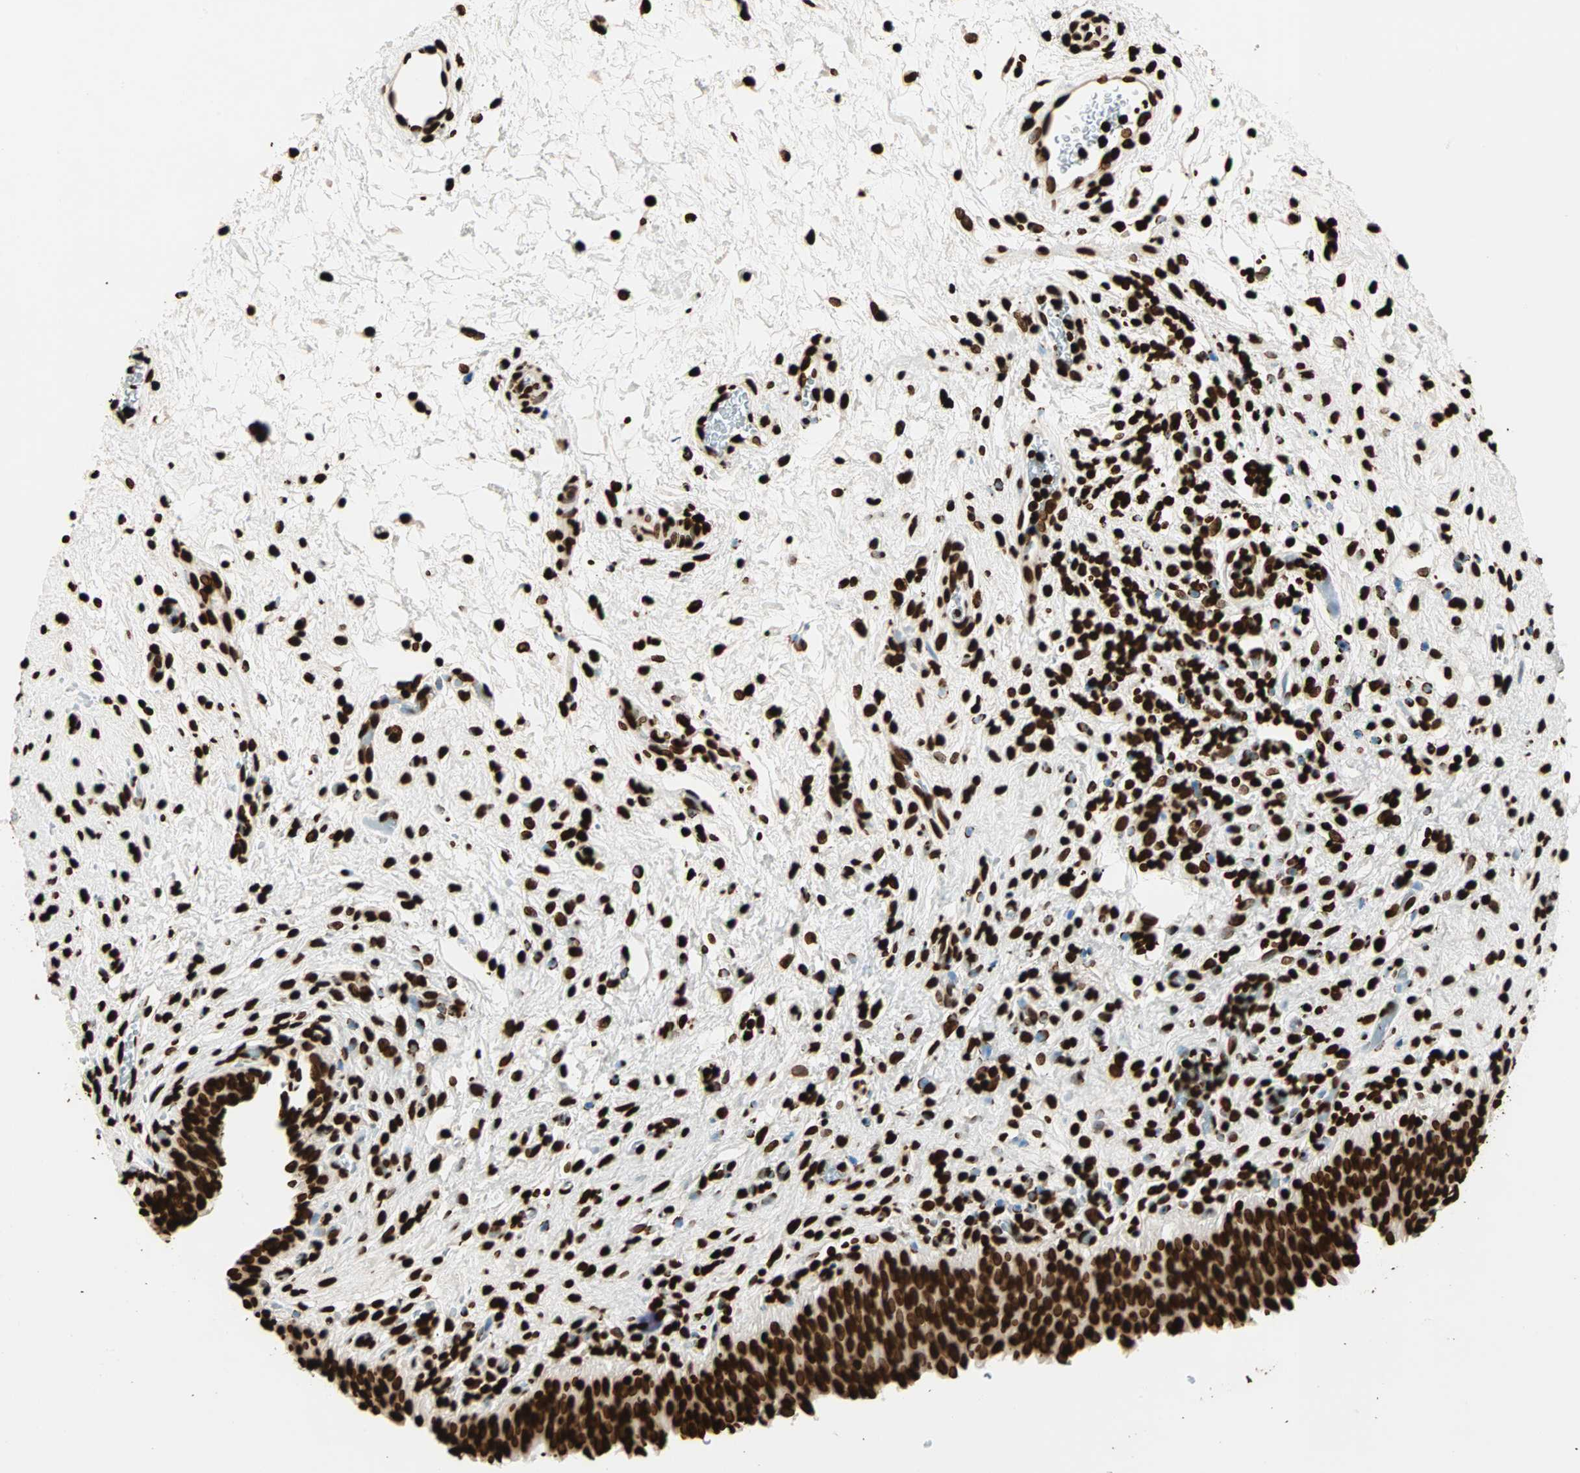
{"staining": {"intensity": "strong", "quantity": ">75%", "location": "nuclear"}, "tissue": "urinary bladder", "cell_type": "Urothelial cells", "image_type": "normal", "snomed": [{"axis": "morphology", "description": "Normal tissue, NOS"}, {"axis": "topography", "description": "Urinary bladder"}], "caption": "A photomicrograph of urinary bladder stained for a protein displays strong nuclear brown staining in urothelial cells. The staining was performed using DAB to visualize the protein expression in brown, while the nuclei were stained in blue with hematoxylin (Magnification: 20x).", "gene": "GLI2", "patient": {"sex": "male", "age": 51}}